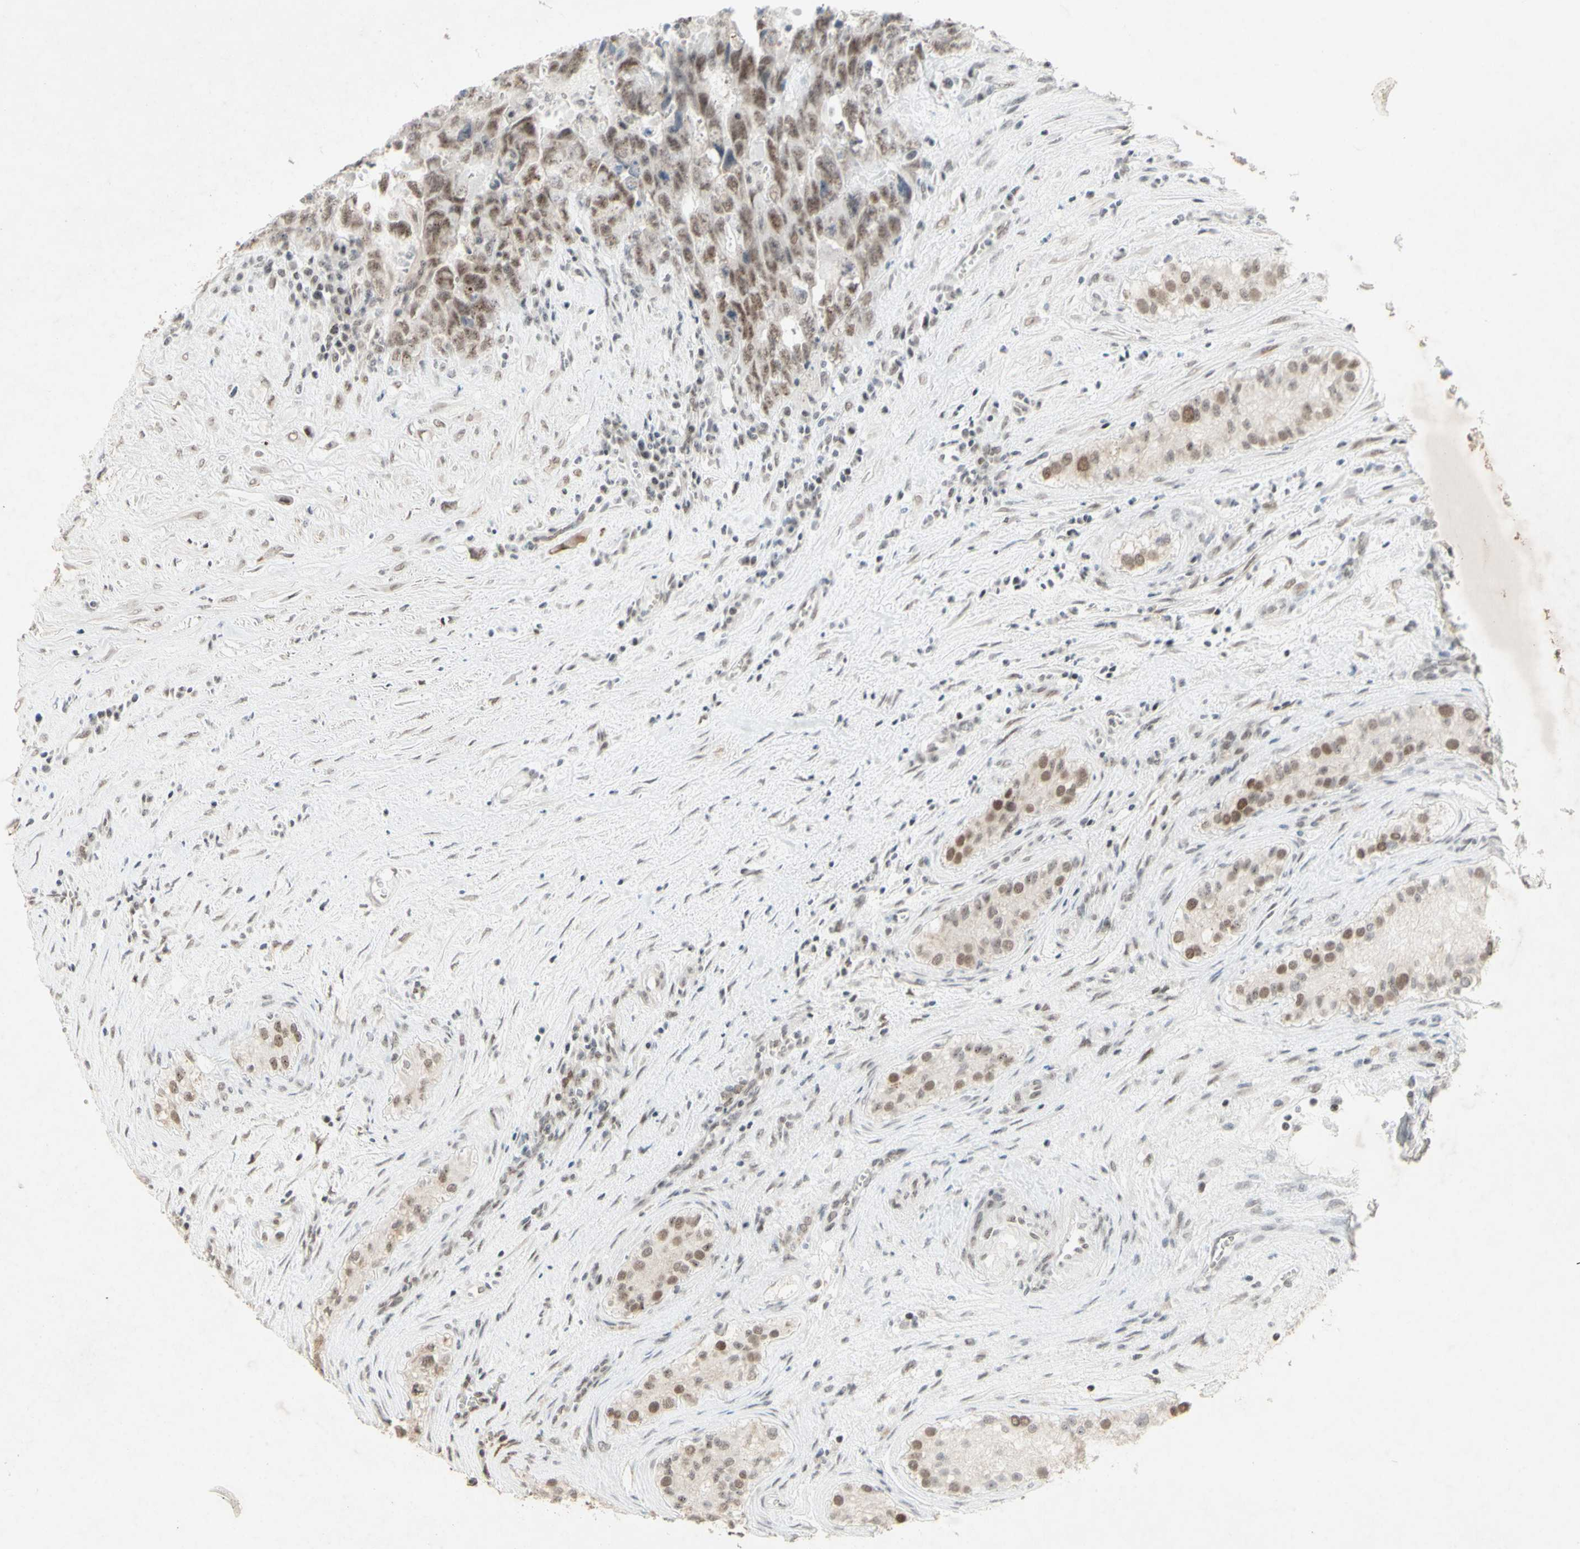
{"staining": {"intensity": "moderate", "quantity": ">75%", "location": "nuclear"}, "tissue": "testis cancer", "cell_type": "Tumor cells", "image_type": "cancer", "snomed": [{"axis": "morphology", "description": "Carcinoma, Embryonal, NOS"}, {"axis": "topography", "description": "Testis"}], "caption": "Protein staining by immunohistochemistry (IHC) reveals moderate nuclear expression in about >75% of tumor cells in testis cancer (embryonal carcinoma).", "gene": "CENPB", "patient": {"sex": "male", "age": 28}}